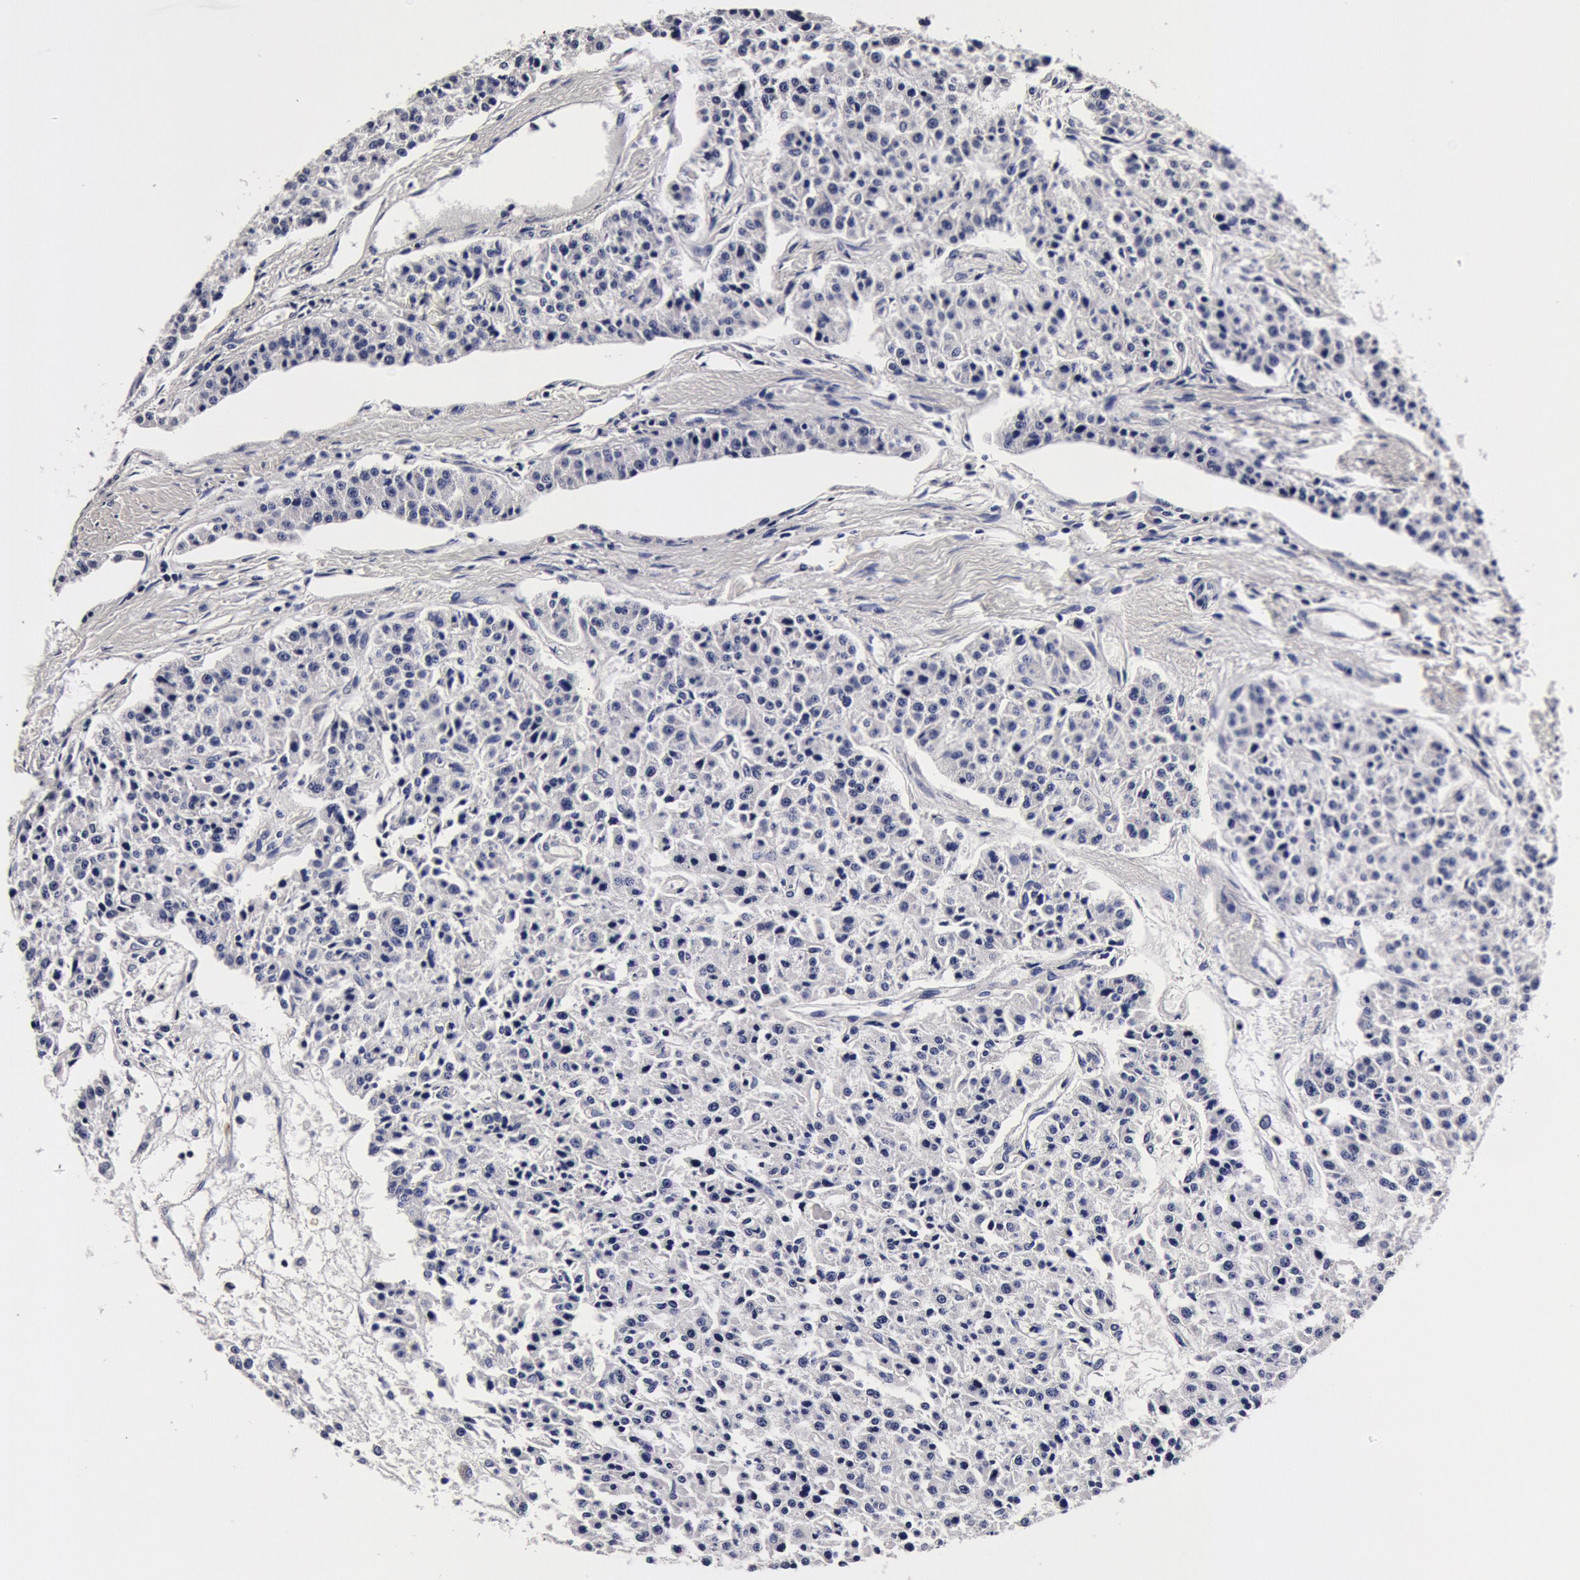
{"staining": {"intensity": "negative", "quantity": "none", "location": "none"}, "tissue": "carcinoid", "cell_type": "Tumor cells", "image_type": "cancer", "snomed": [{"axis": "morphology", "description": "Carcinoid, malignant, NOS"}, {"axis": "topography", "description": "Stomach"}], "caption": "Photomicrograph shows no protein positivity in tumor cells of carcinoid (malignant) tissue.", "gene": "CCDC22", "patient": {"sex": "female", "age": 76}}